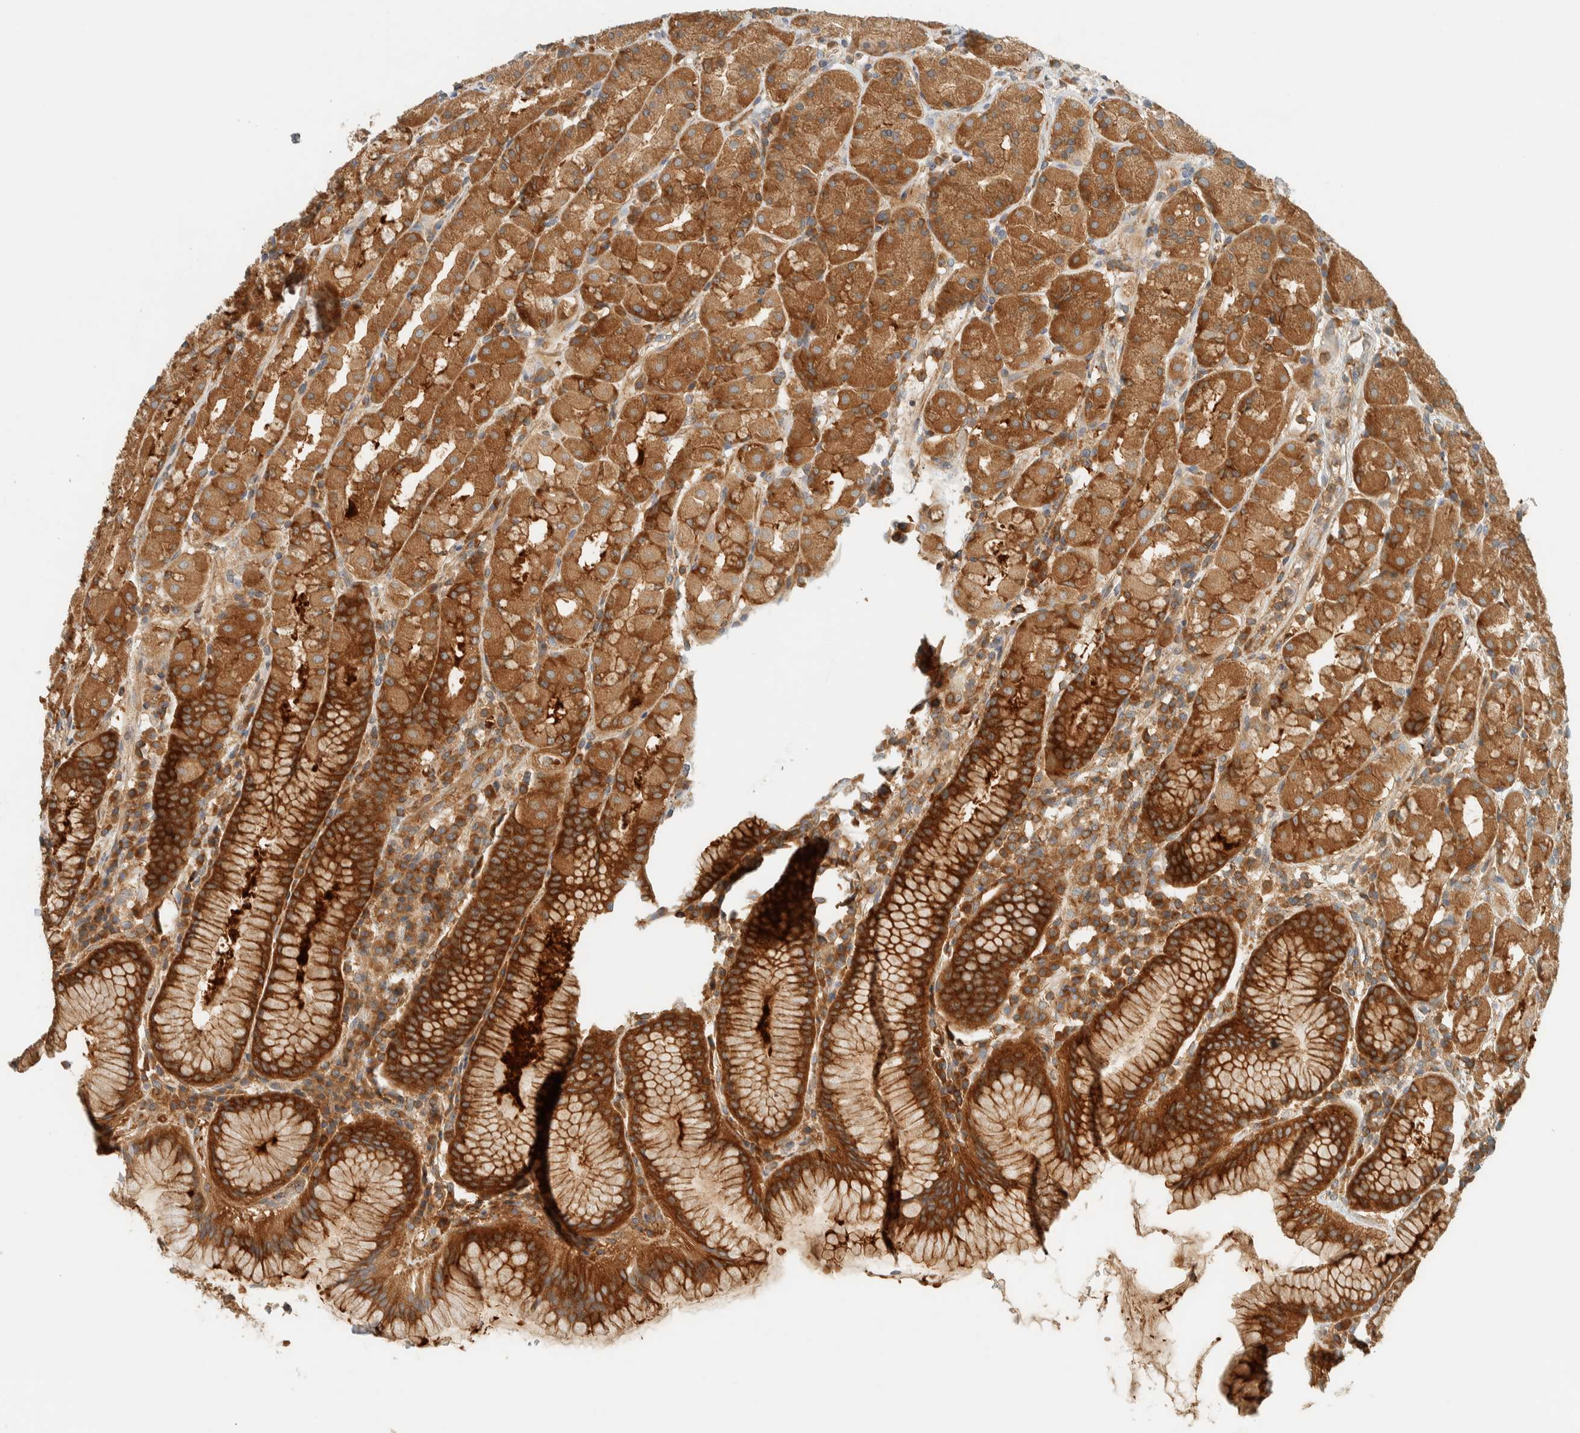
{"staining": {"intensity": "strong", "quantity": ">75%", "location": "cytoplasmic/membranous"}, "tissue": "stomach", "cell_type": "Glandular cells", "image_type": "normal", "snomed": [{"axis": "morphology", "description": "Normal tissue, NOS"}, {"axis": "topography", "description": "Stomach, lower"}], "caption": "This is a histology image of immunohistochemistry staining of unremarkable stomach, which shows strong expression in the cytoplasmic/membranous of glandular cells.", "gene": "ARFGEF1", "patient": {"sex": "female", "age": 56}}